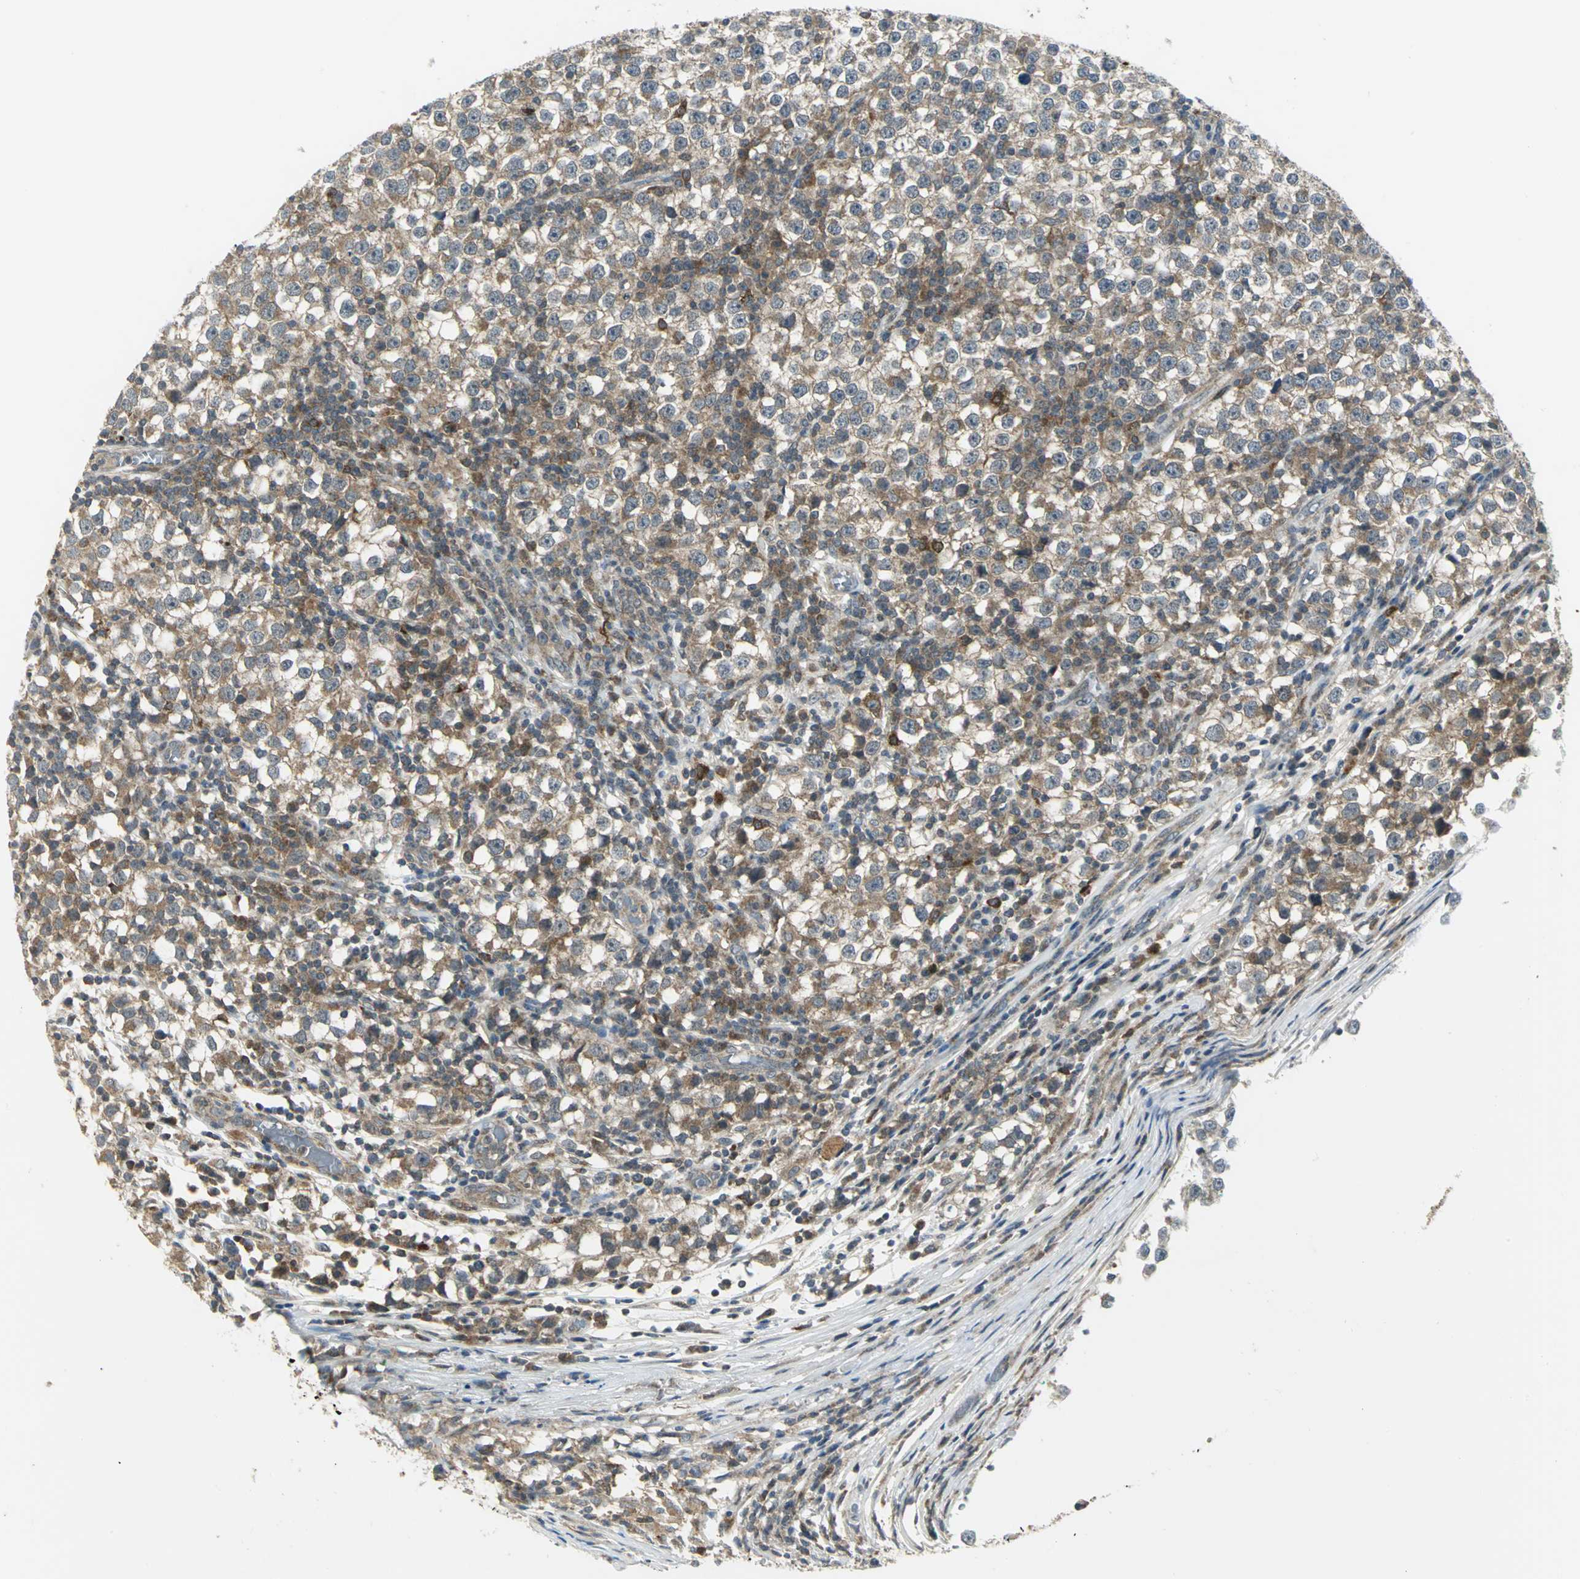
{"staining": {"intensity": "moderate", "quantity": ">75%", "location": "cytoplasmic/membranous"}, "tissue": "testis cancer", "cell_type": "Tumor cells", "image_type": "cancer", "snomed": [{"axis": "morphology", "description": "Seminoma, NOS"}, {"axis": "topography", "description": "Testis"}], "caption": "Immunohistochemistry (DAB (3,3'-diaminobenzidine)) staining of testis seminoma reveals moderate cytoplasmic/membranous protein positivity in approximately >75% of tumor cells.", "gene": "MAPK8IP3", "patient": {"sex": "male", "age": 65}}